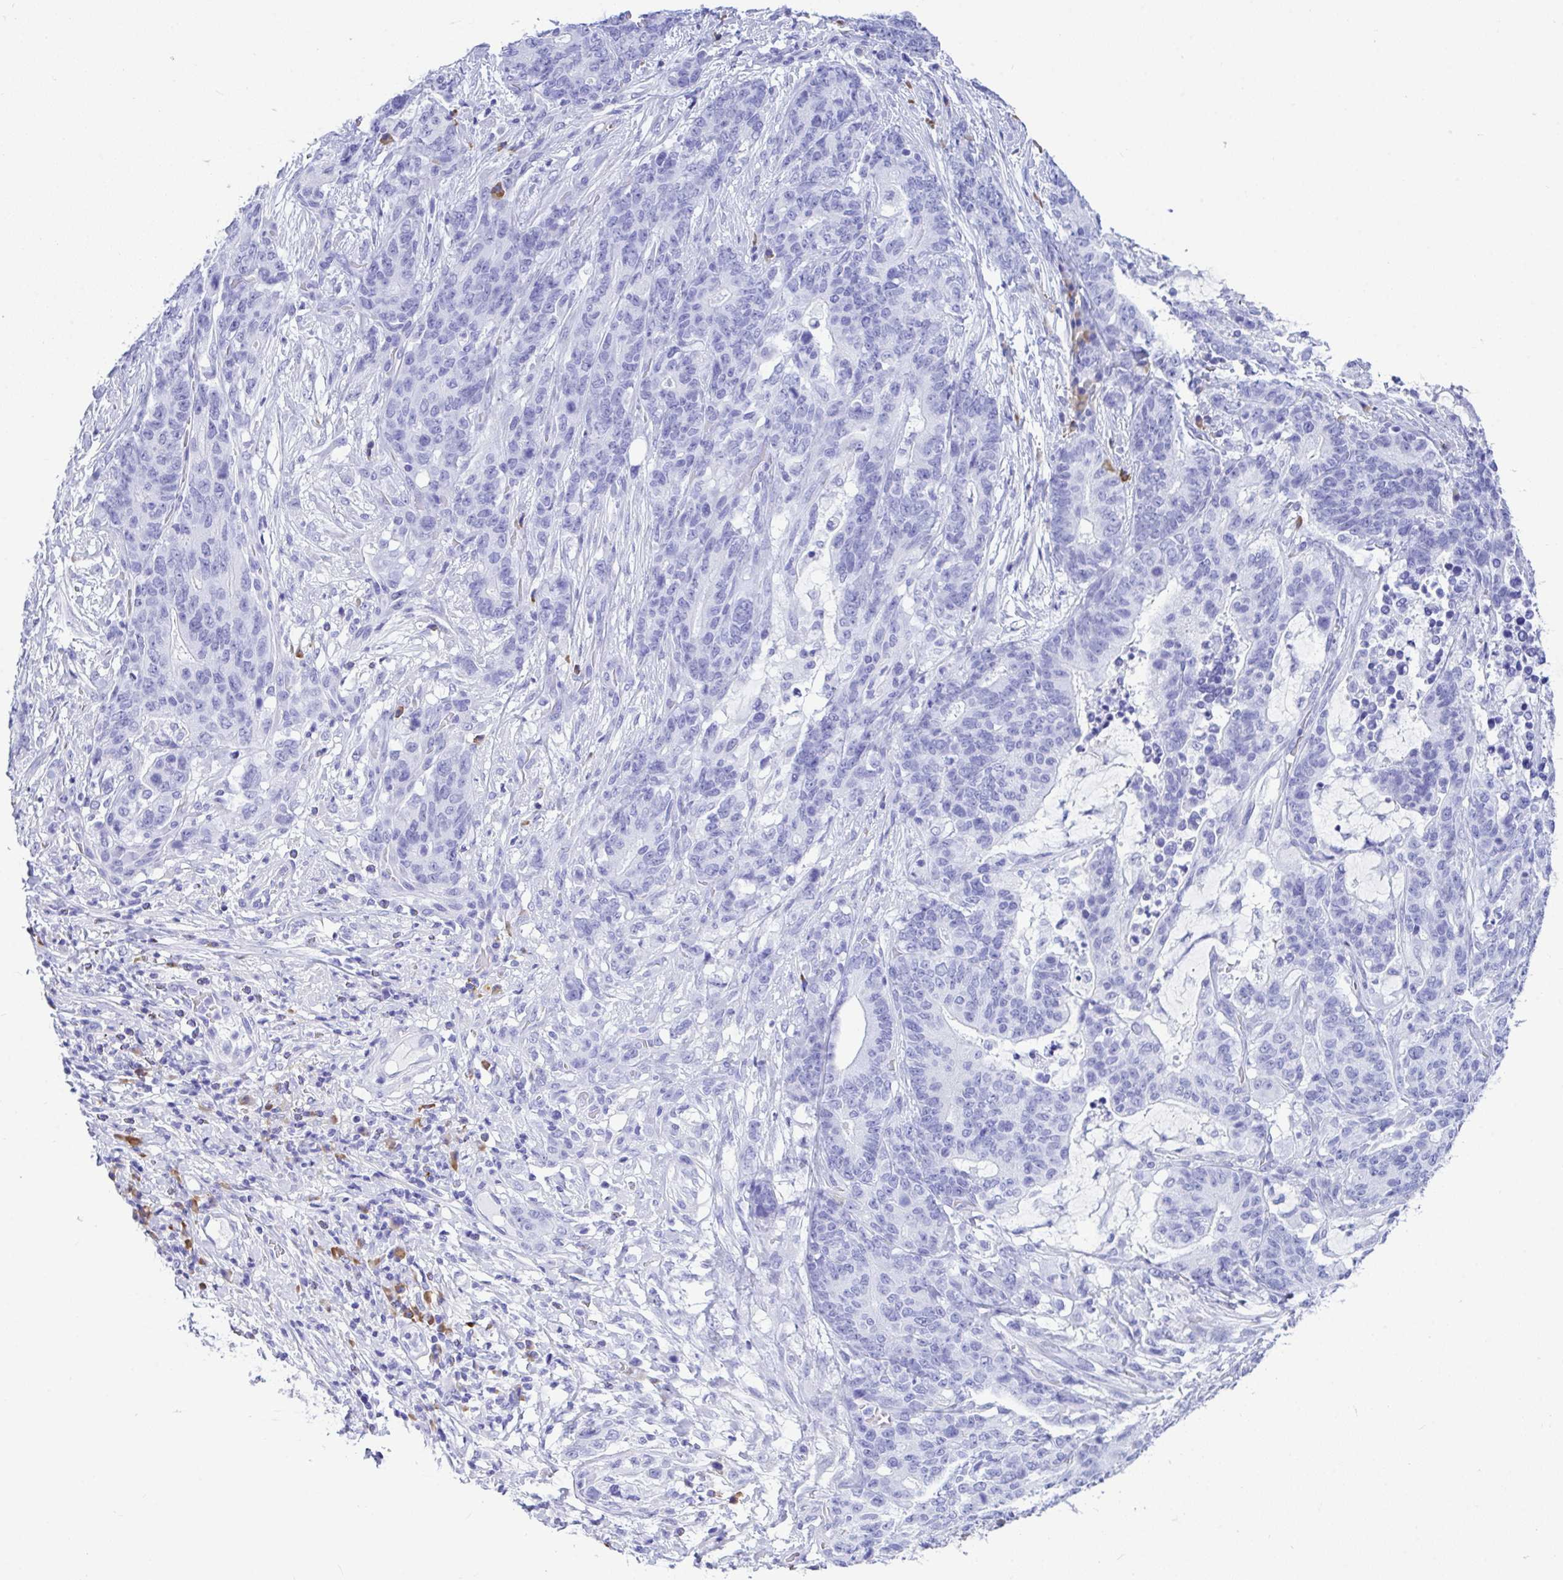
{"staining": {"intensity": "negative", "quantity": "none", "location": "none"}, "tissue": "stomach cancer", "cell_type": "Tumor cells", "image_type": "cancer", "snomed": [{"axis": "morphology", "description": "Normal tissue, NOS"}, {"axis": "morphology", "description": "Adenocarcinoma, NOS"}, {"axis": "topography", "description": "Stomach"}], "caption": "DAB (3,3'-diaminobenzidine) immunohistochemical staining of human stomach adenocarcinoma displays no significant positivity in tumor cells.", "gene": "BEST4", "patient": {"sex": "female", "age": 64}}